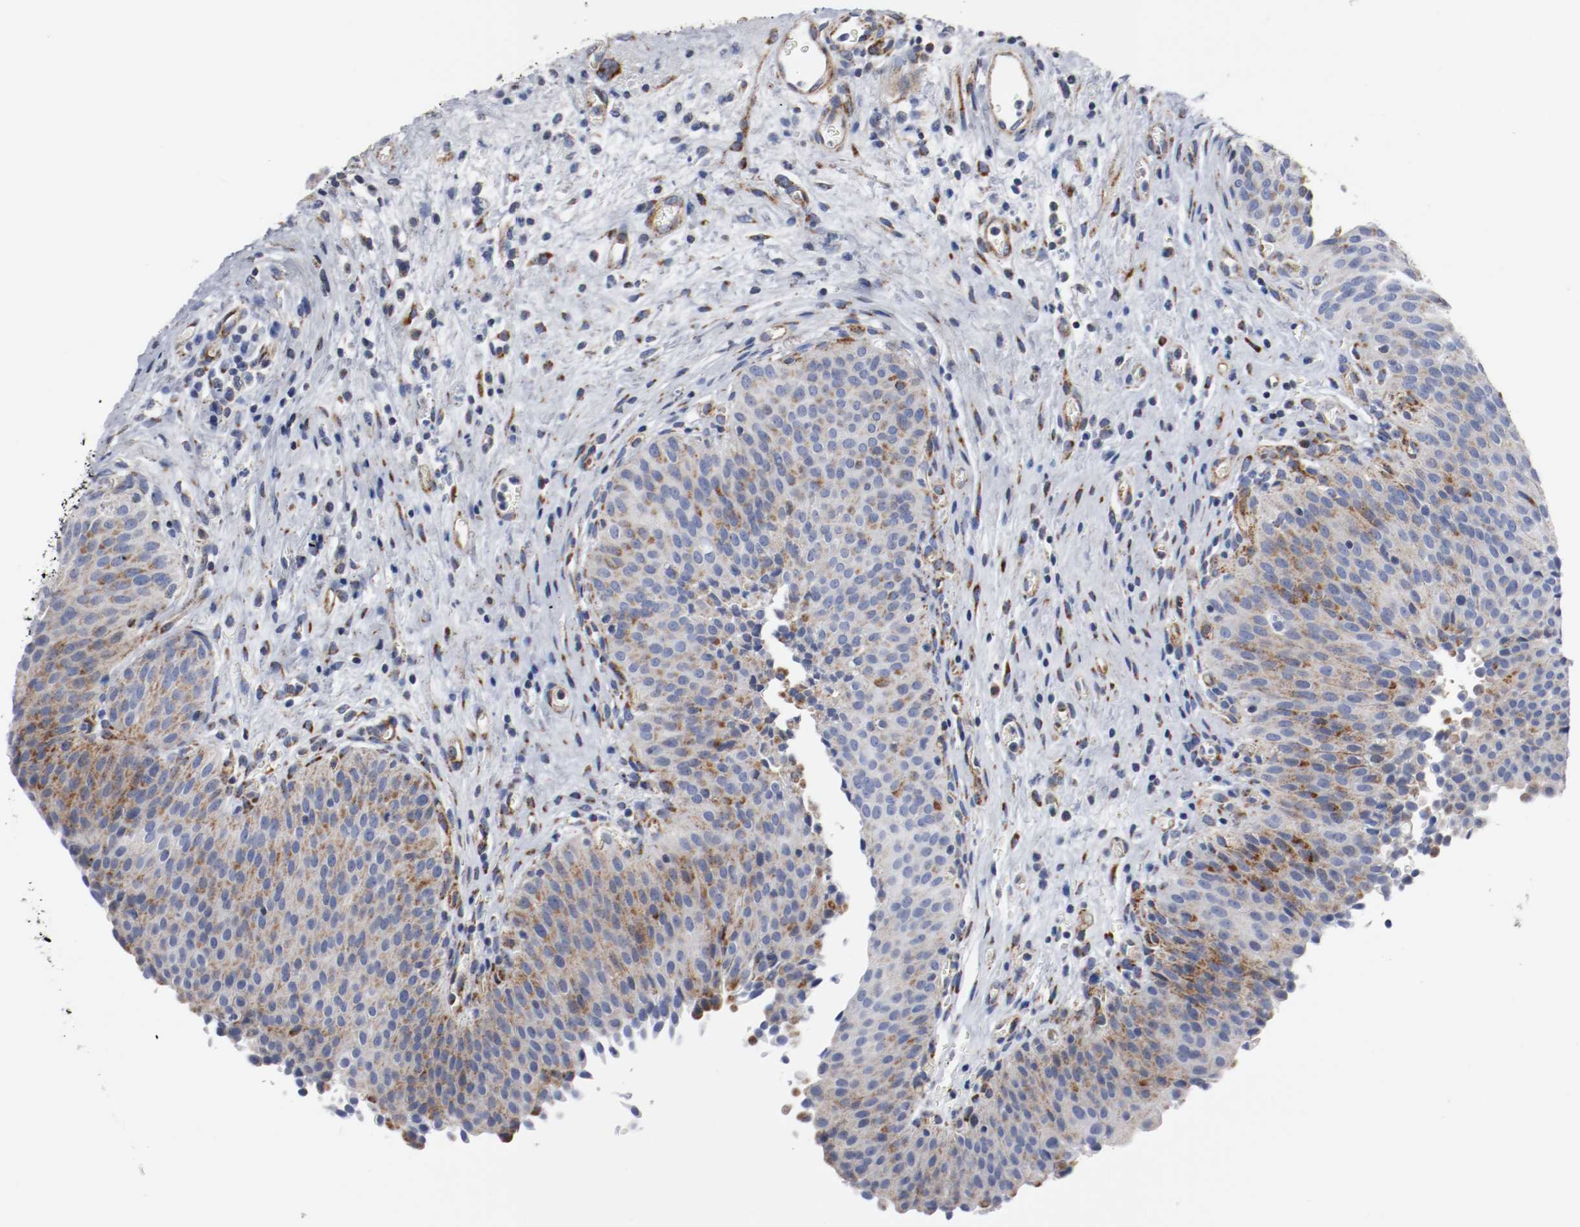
{"staining": {"intensity": "weak", "quantity": "25%-75%", "location": "cytoplasmic/membranous"}, "tissue": "urinary bladder", "cell_type": "Urothelial cells", "image_type": "normal", "snomed": [{"axis": "morphology", "description": "Normal tissue, NOS"}, {"axis": "morphology", "description": "Dysplasia, NOS"}, {"axis": "topography", "description": "Urinary bladder"}], "caption": "This is an image of IHC staining of normal urinary bladder, which shows weak positivity in the cytoplasmic/membranous of urothelial cells.", "gene": "TUBD1", "patient": {"sex": "male", "age": 35}}